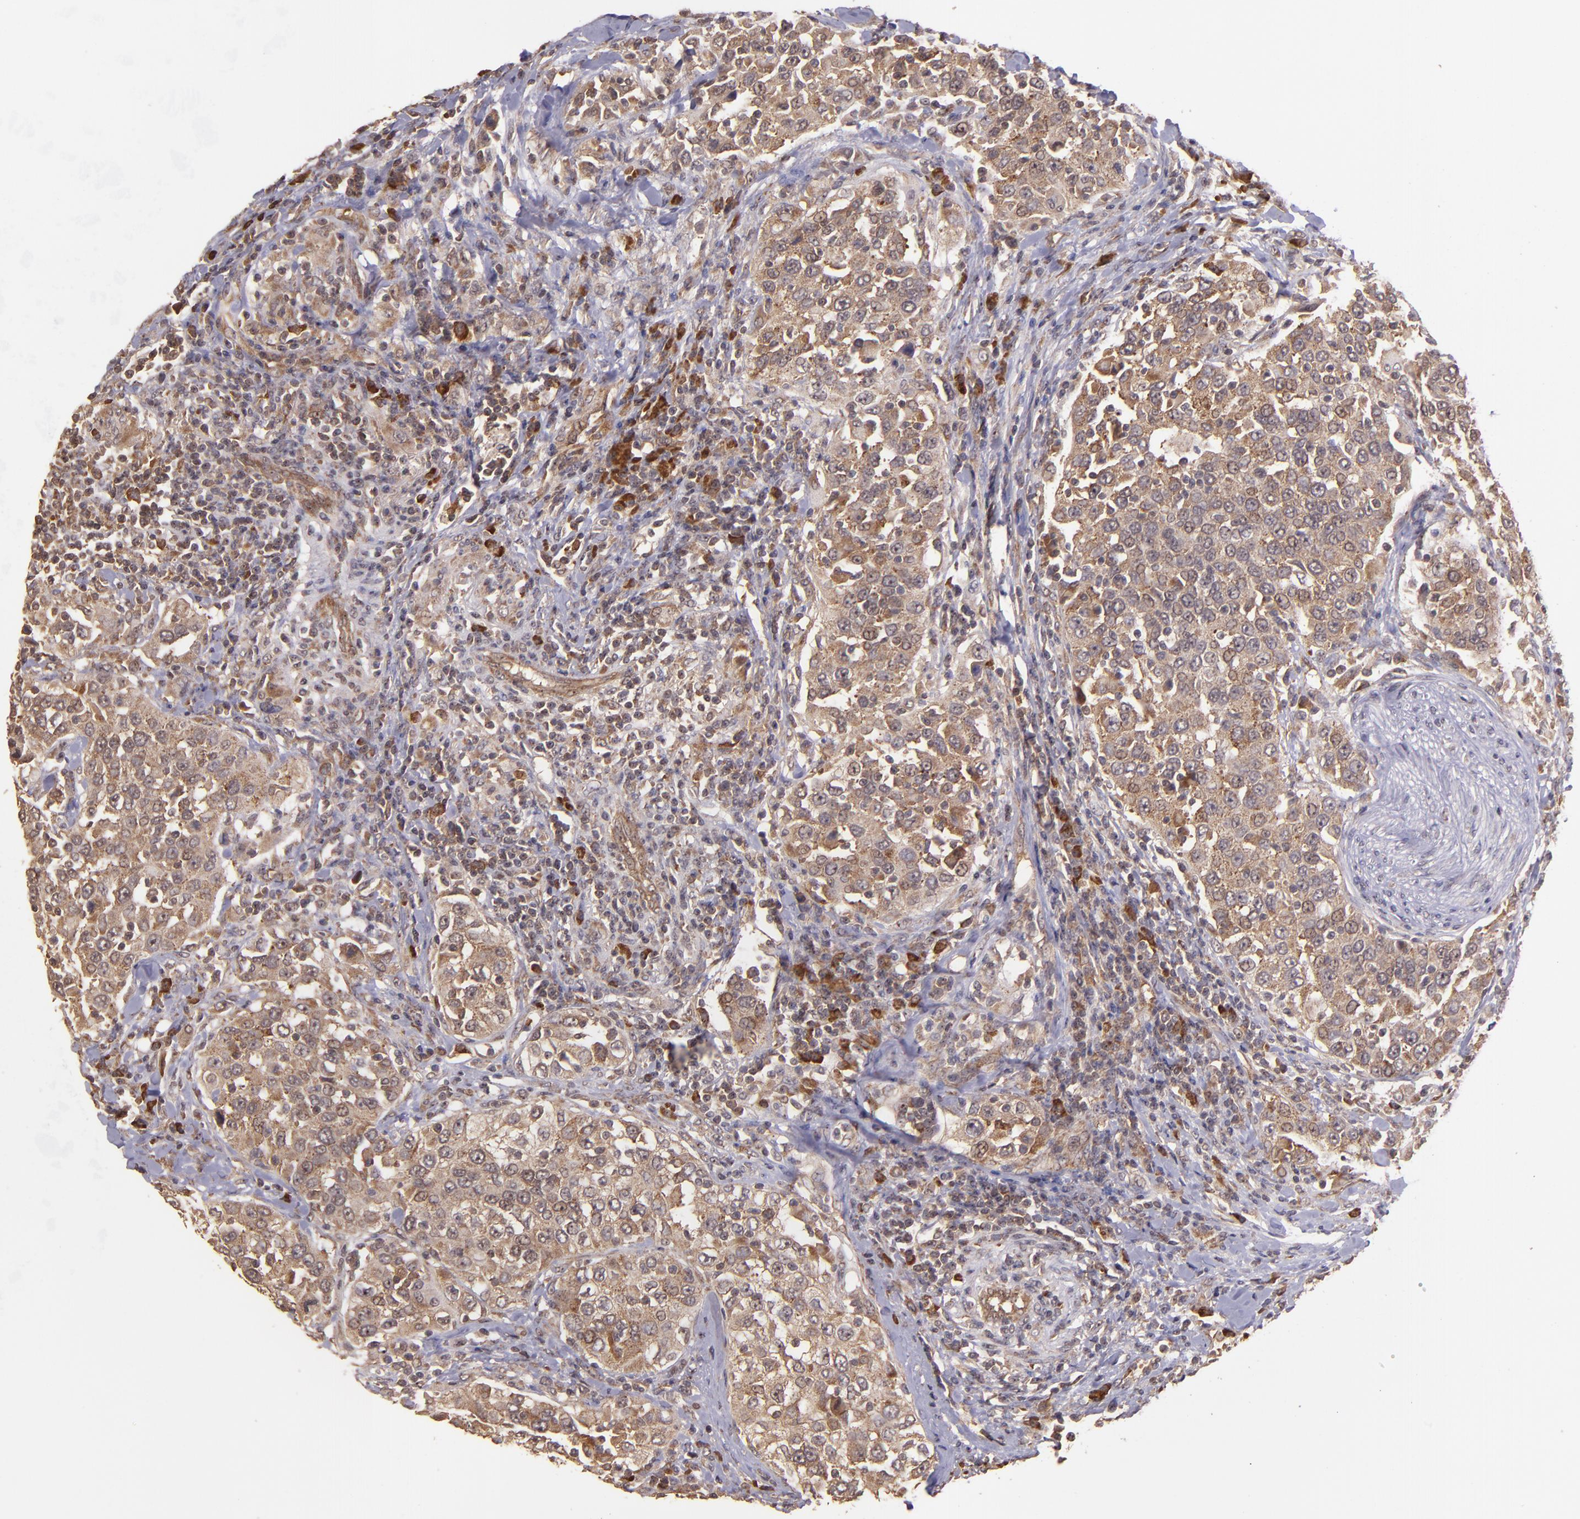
{"staining": {"intensity": "strong", "quantity": ">75%", "location": "cytoplasmic/membranous"}, "tissue": "urothelial cancer", "cell_type": "Tumor cells", "image_type": "cancer", "snomed": [{"axis": "morphology", "description": "Urothelial carcinoma, High grade"}, {"axis": "topography", "description": "Urinary bladder"}], "caption": "IHC image of high-grade urothelial carcinoma stained for a protein (brown), which reveals high levels of strong cytoplasmic/membranous positivity in approximately >75% of tumor cells.", "gene": "USP51", "patient": {"sex": "female", "age": 80}}